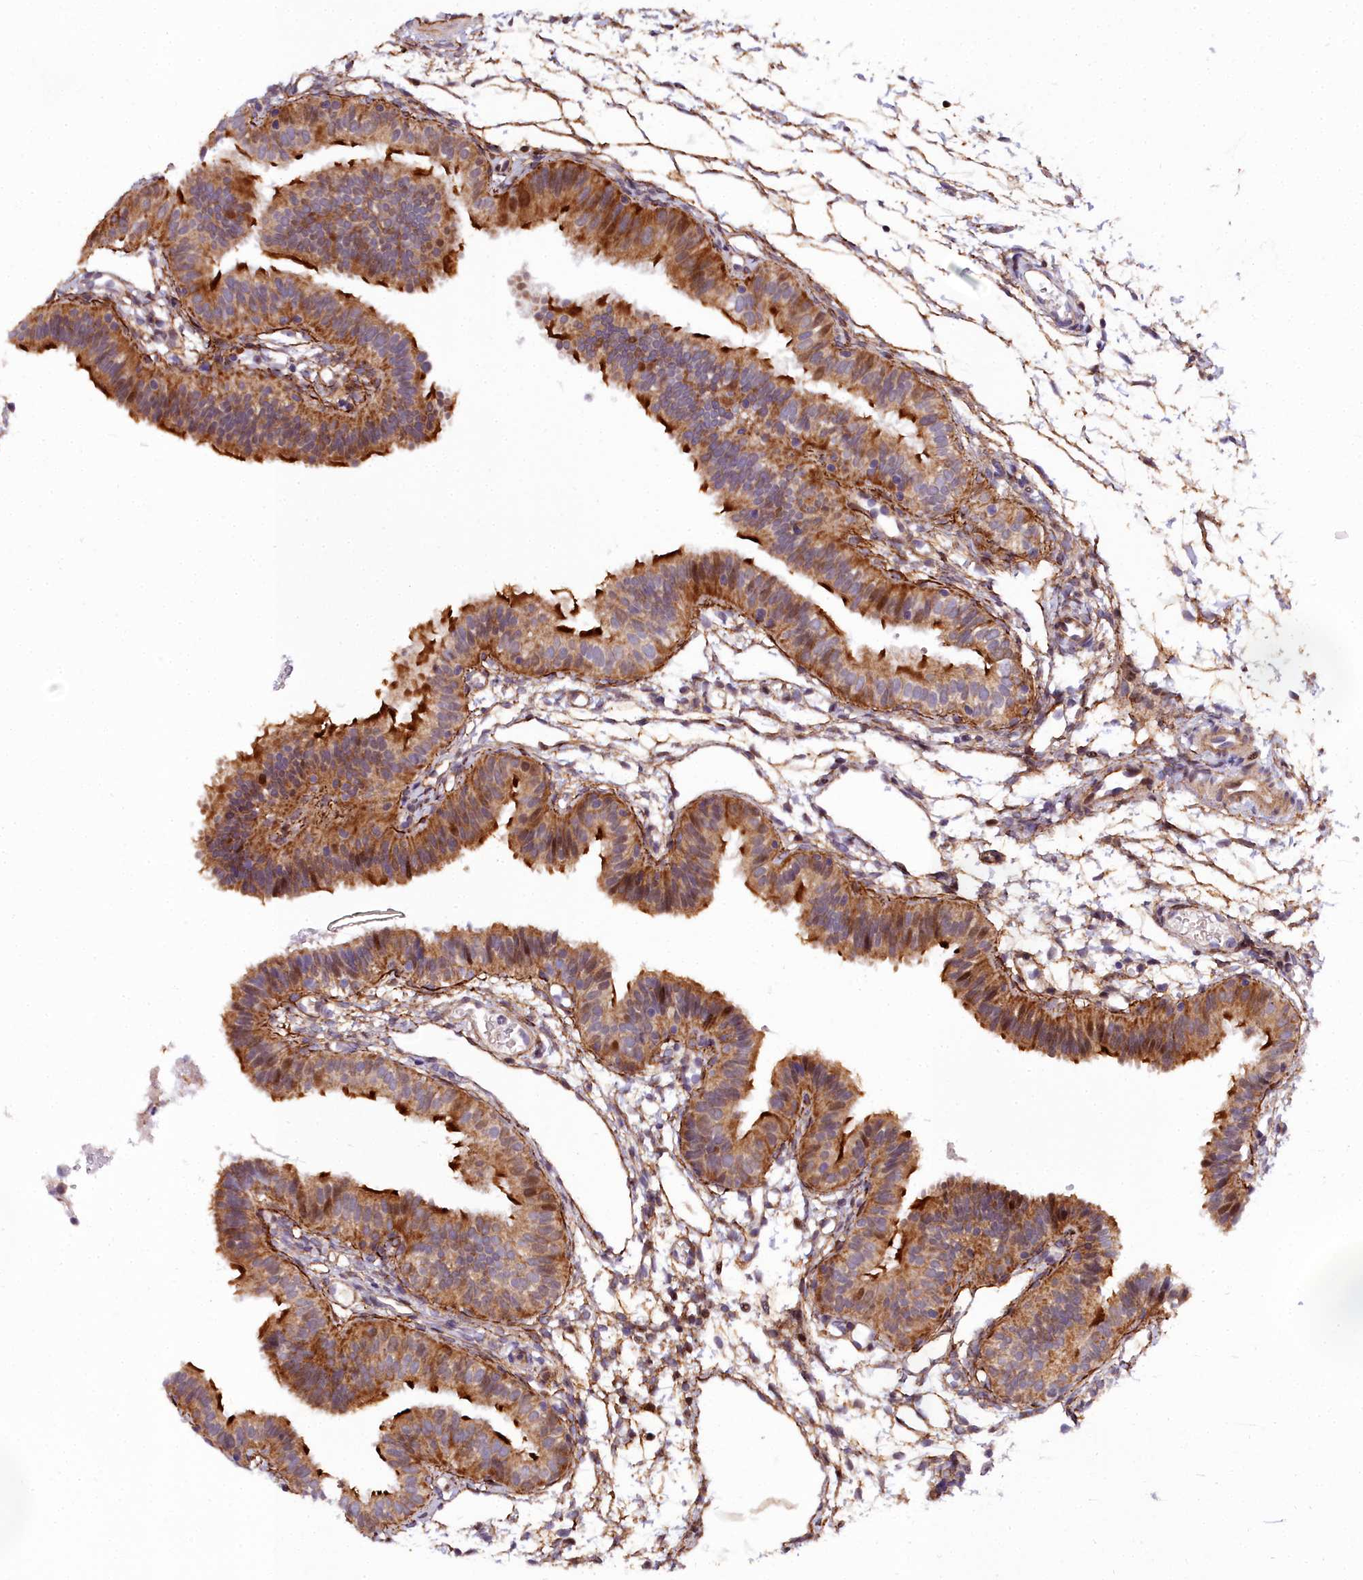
{"staining": {"intensity": "strong", "quantity": ">75%", "location": "cytoplasmic/membranous"}, "tissue": "fallopian tube", "cell_type": "Glandular cells", "image_type": "normal", "snomed": [{"axis": "morphology", "description": "Normal tissue, NOS"}, {"axis": "topography", "description": "Fallopian tube"}], "caption": "Brown immunohistochemical staining in benign fallopian tube displays strong cytoplasmic/membranous expression in approximately >75% of glandular cells.", "gene": "MRPS11", "patient": {"sex": "female", "age": 35}}